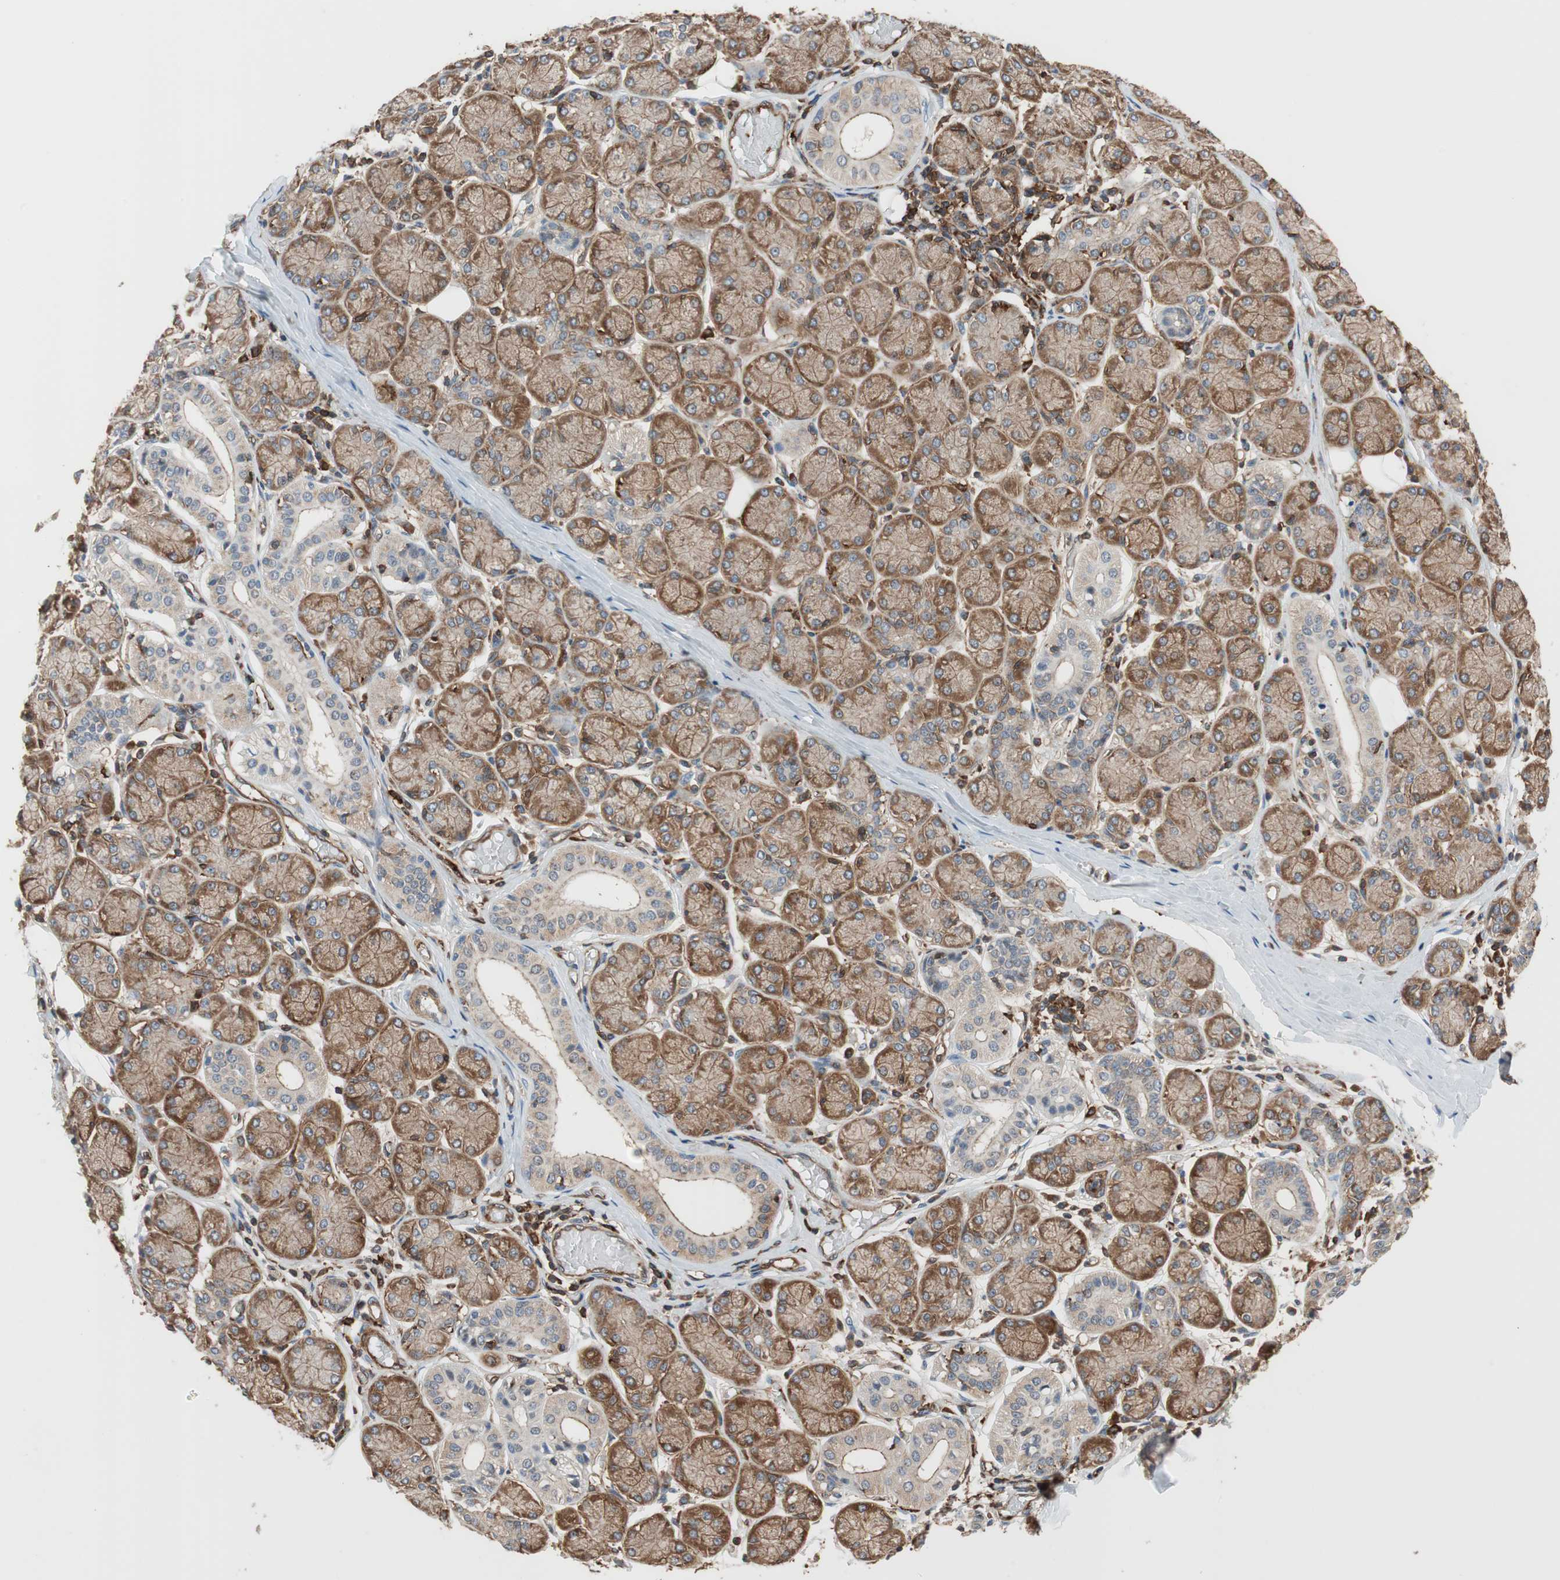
{"staining": {"intensity": "moderate", "quantity": ">75%", "location": "cytoplasmic/membranous"}, "tissue": "salivary gland", "cell_type": "Glandular cells", "image_type": "normal", "snomed": [{"axis": "morphology", "description": "Normal tissue, NOS"}, {"axis": "topography", "description": "Salivary gland"}], "caption": "Immunohistochemistry histopathology image of benign salivary gland: salivary gland stained using IHC exhibits medium levels of moderate protein expression localized specifically in the cytoplasmic/membranous of glandular cells, appearing as a cytoplasmic/membranous brown color.", "gene": "VASP", "patient": {"sex": "female", "age": 24}}